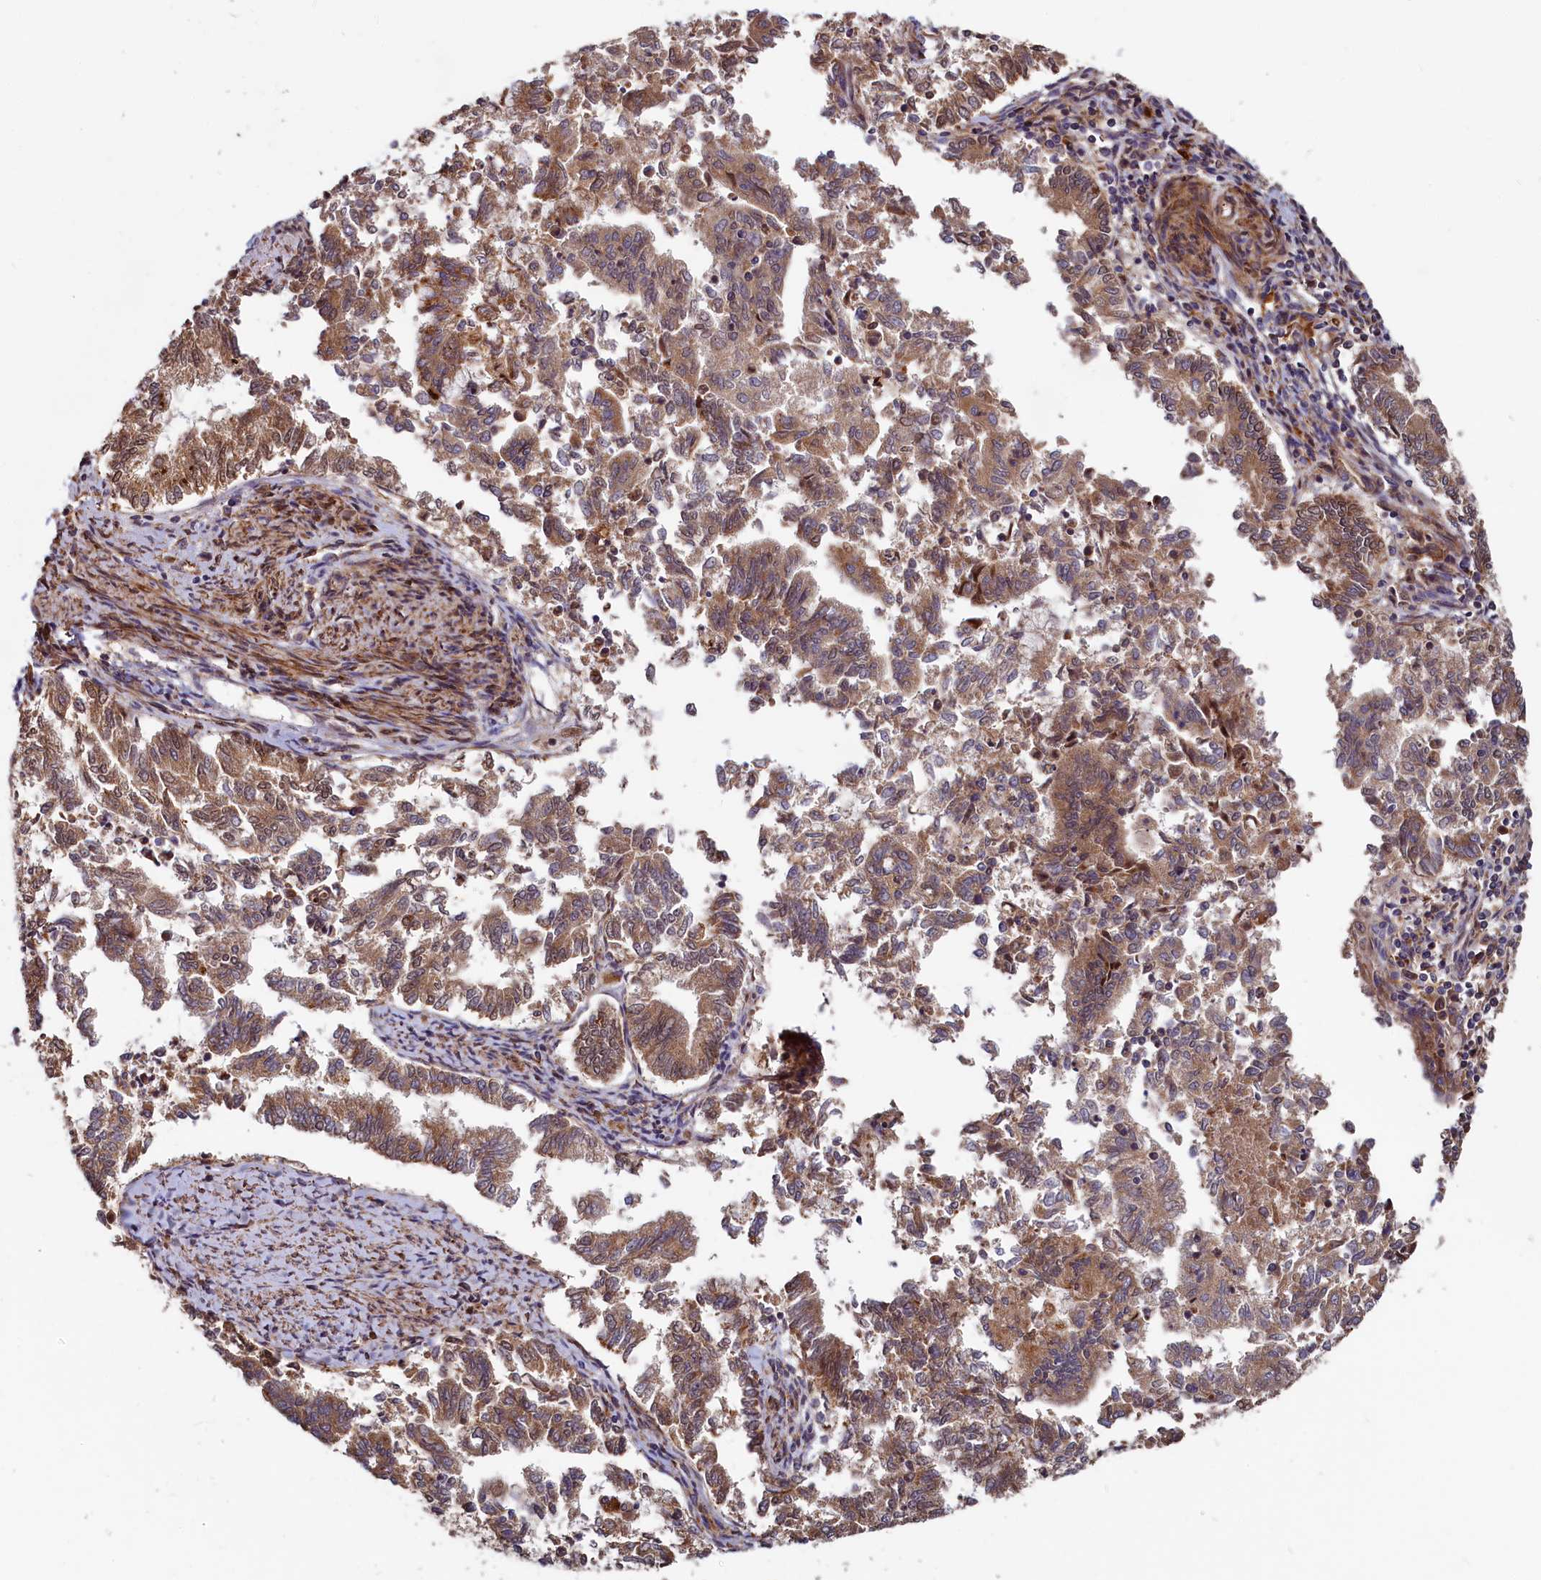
{"staining": {"intensity": "moderate", "quantity": ">75%", "location": "cytoplasmic/membranous"}, "tissue": "endometrial cancer", "cell_type": "Tumor cells", "image_type": "cancer", "snomed": [{"axis": "morphology", "description": "Adenocarcinoma, NOS"}, {"axis": "topography", "description": "Endometrium"}], "caption": "Immunohistochemistry staining of endometrial cancer (adenocarcinoma), which demonstrates medium levels of moderate cytoplasmic/membranous staining in about >75% of tumor cells indicating moderate cytoplasmic/membranous protein staining. The staining was performed using DAB (3,3'-diaminobenzidine) (brown) for protein detection and nuclei were counterstained in hematoxylin (blue).", "gene": "TRIM23", "patient": {"sex": "female", "age": 79}}